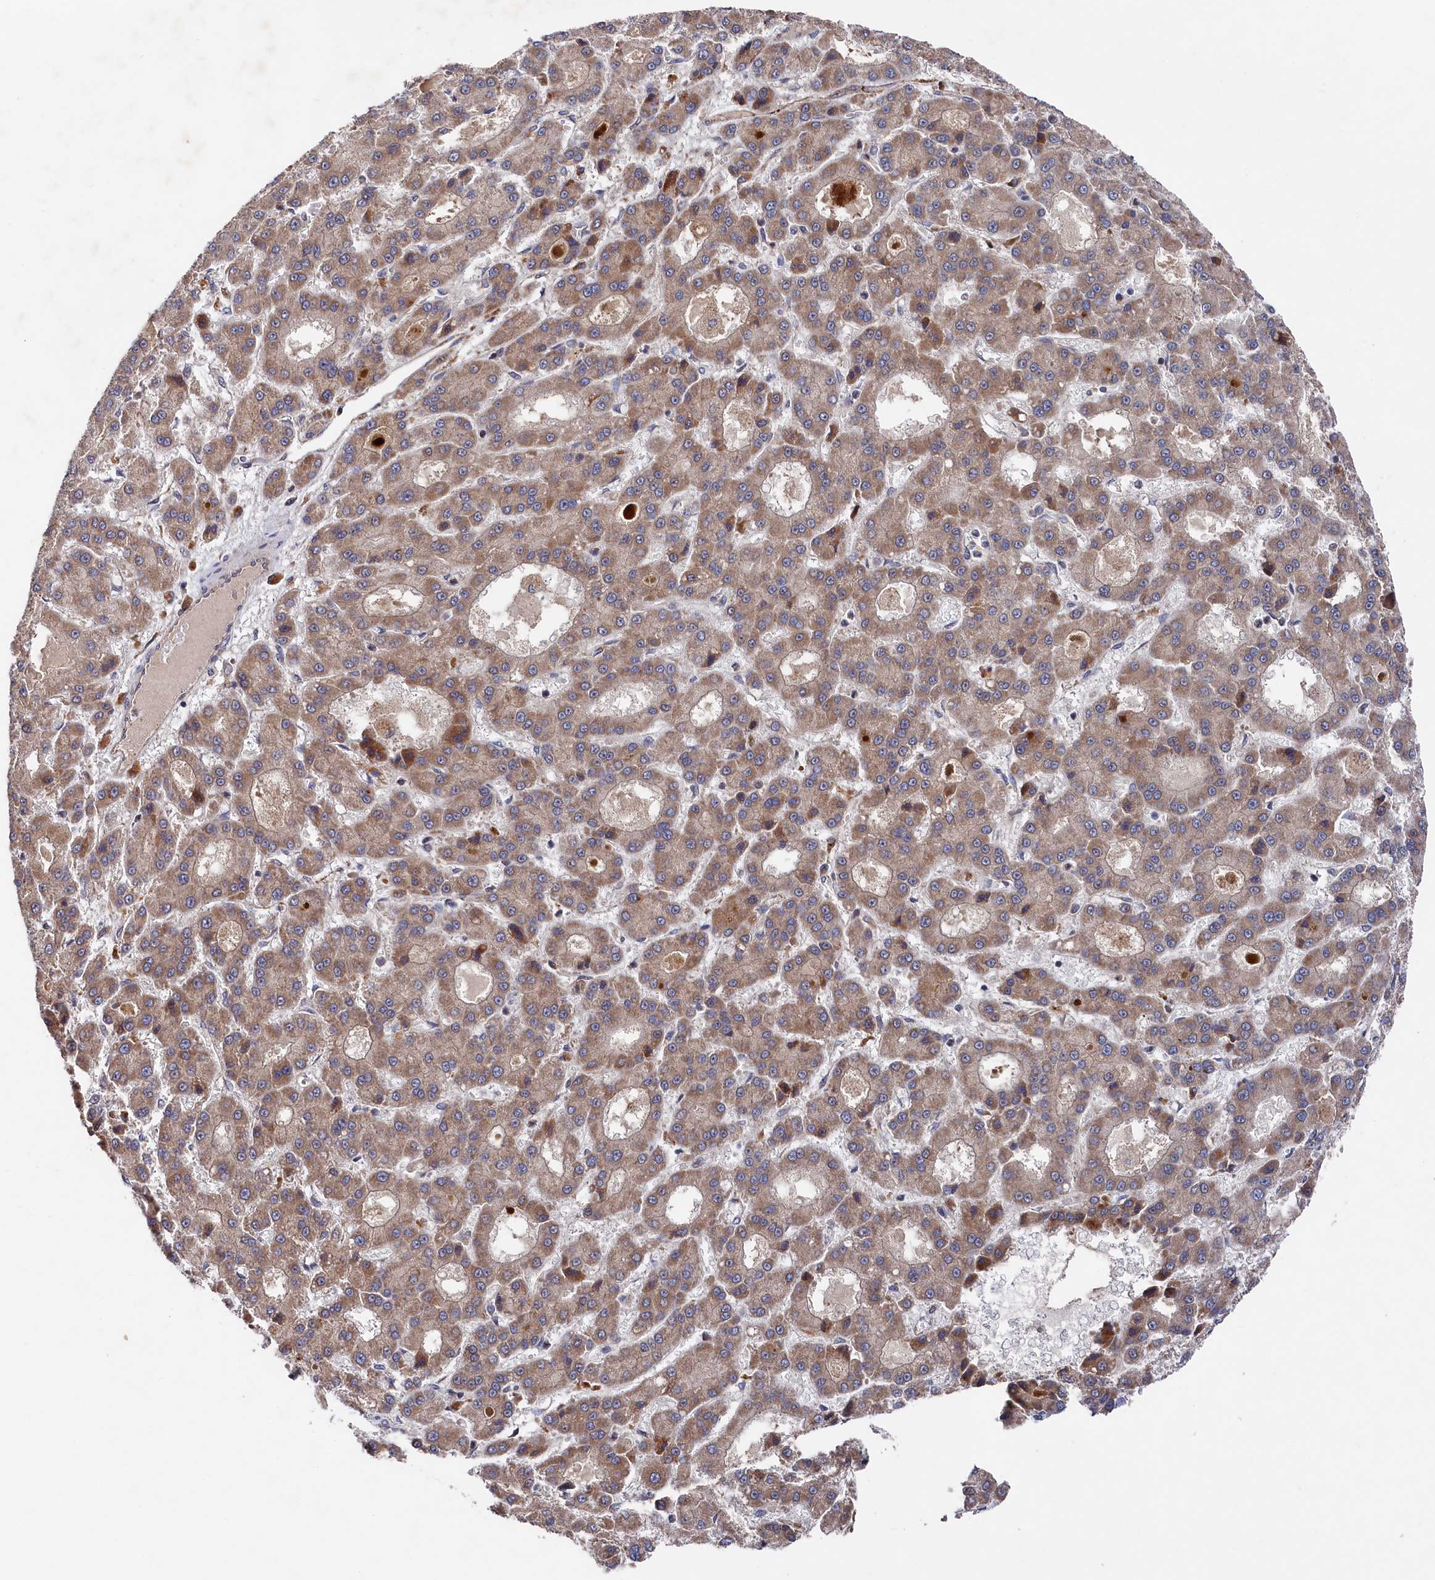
{"staining": {"intensity": "moderate", "quantity": ">75%", "location": "cytoplasmic/membranous"}, "tissue": "liver cancer", "cell_type": "Tumor cells", "image_type": "cancer", "snomed": [{"axis": "morphology", "description": "Carcinoma, Hepatocellular, NOS"}, {"axis": "topography", "description": "Liver"}], "caption": "Protein analysis of liver cancer tissue exhibits moderate cytoplasmic/membranous expression in about >75% of tumor cells.", "gene": "SUPV3L1", "patient": {"sex": "male", "age": 70}}